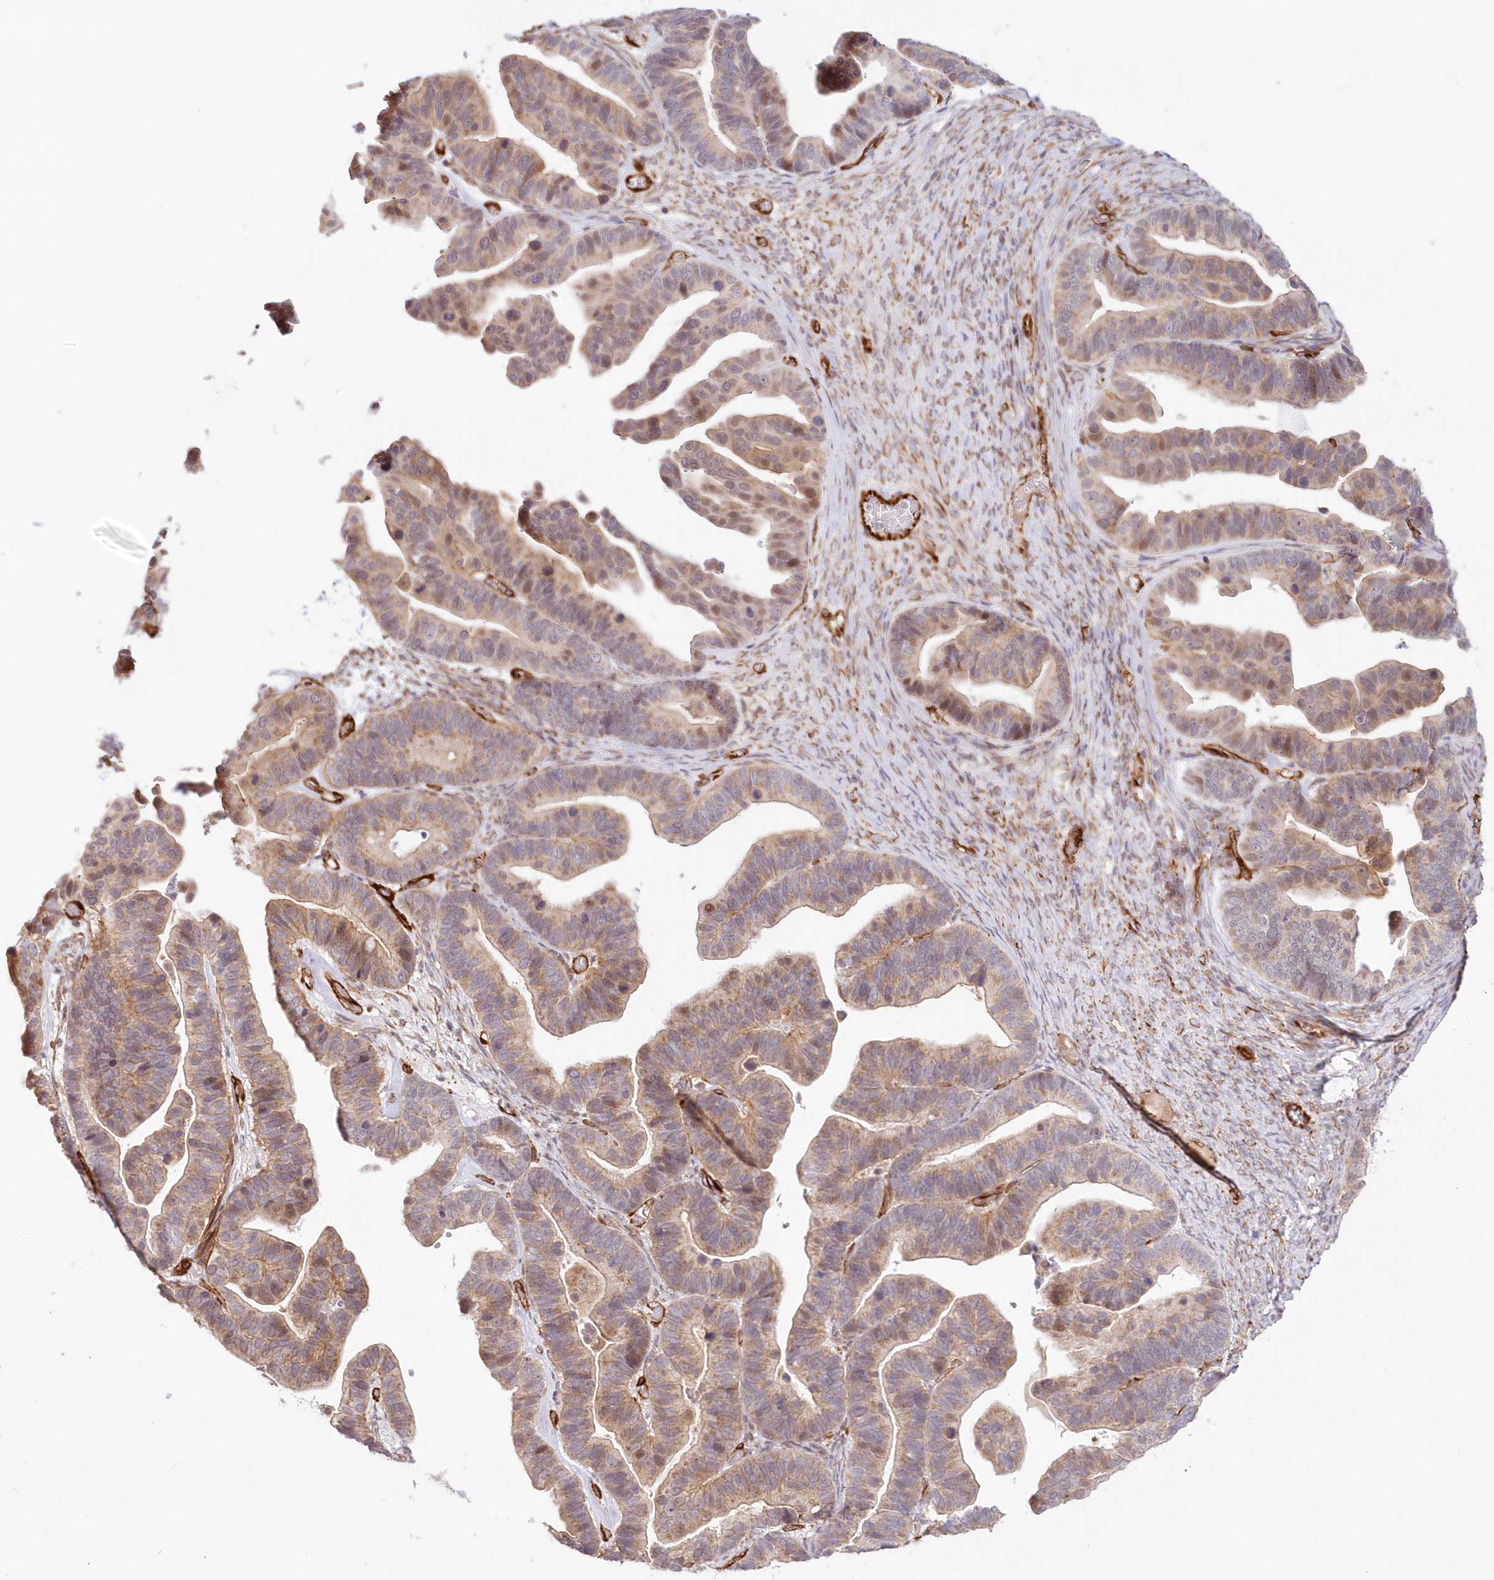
{"staining": {"intensity": "moderate", "quantity": "25%-75%", "location": "cytoplasmic/membranous"}, "tissue": "ovarian cancer", "cell_type": "Tumor cells", "image_type": "cancer", "snomed": [{"axis": "morphology", "description": "Cystadenocarcinoma, serous, NOS"}, {"axis": "topography", "description": "Ovary"}], "caption": "Immunohistochemical staining of human ovarian serous cystadenocarcinoma exhibits medium levels of moderate cytoplasmic/membranous protein expression in approximately 25%-75% of tumor cells. (Stains: DAB in brown, nuclei in blue, Microscopy: brightfield microscopy at high magnification).", "gene": "AFAP1L2", "patient": {"sex": "female", "age": 56}}